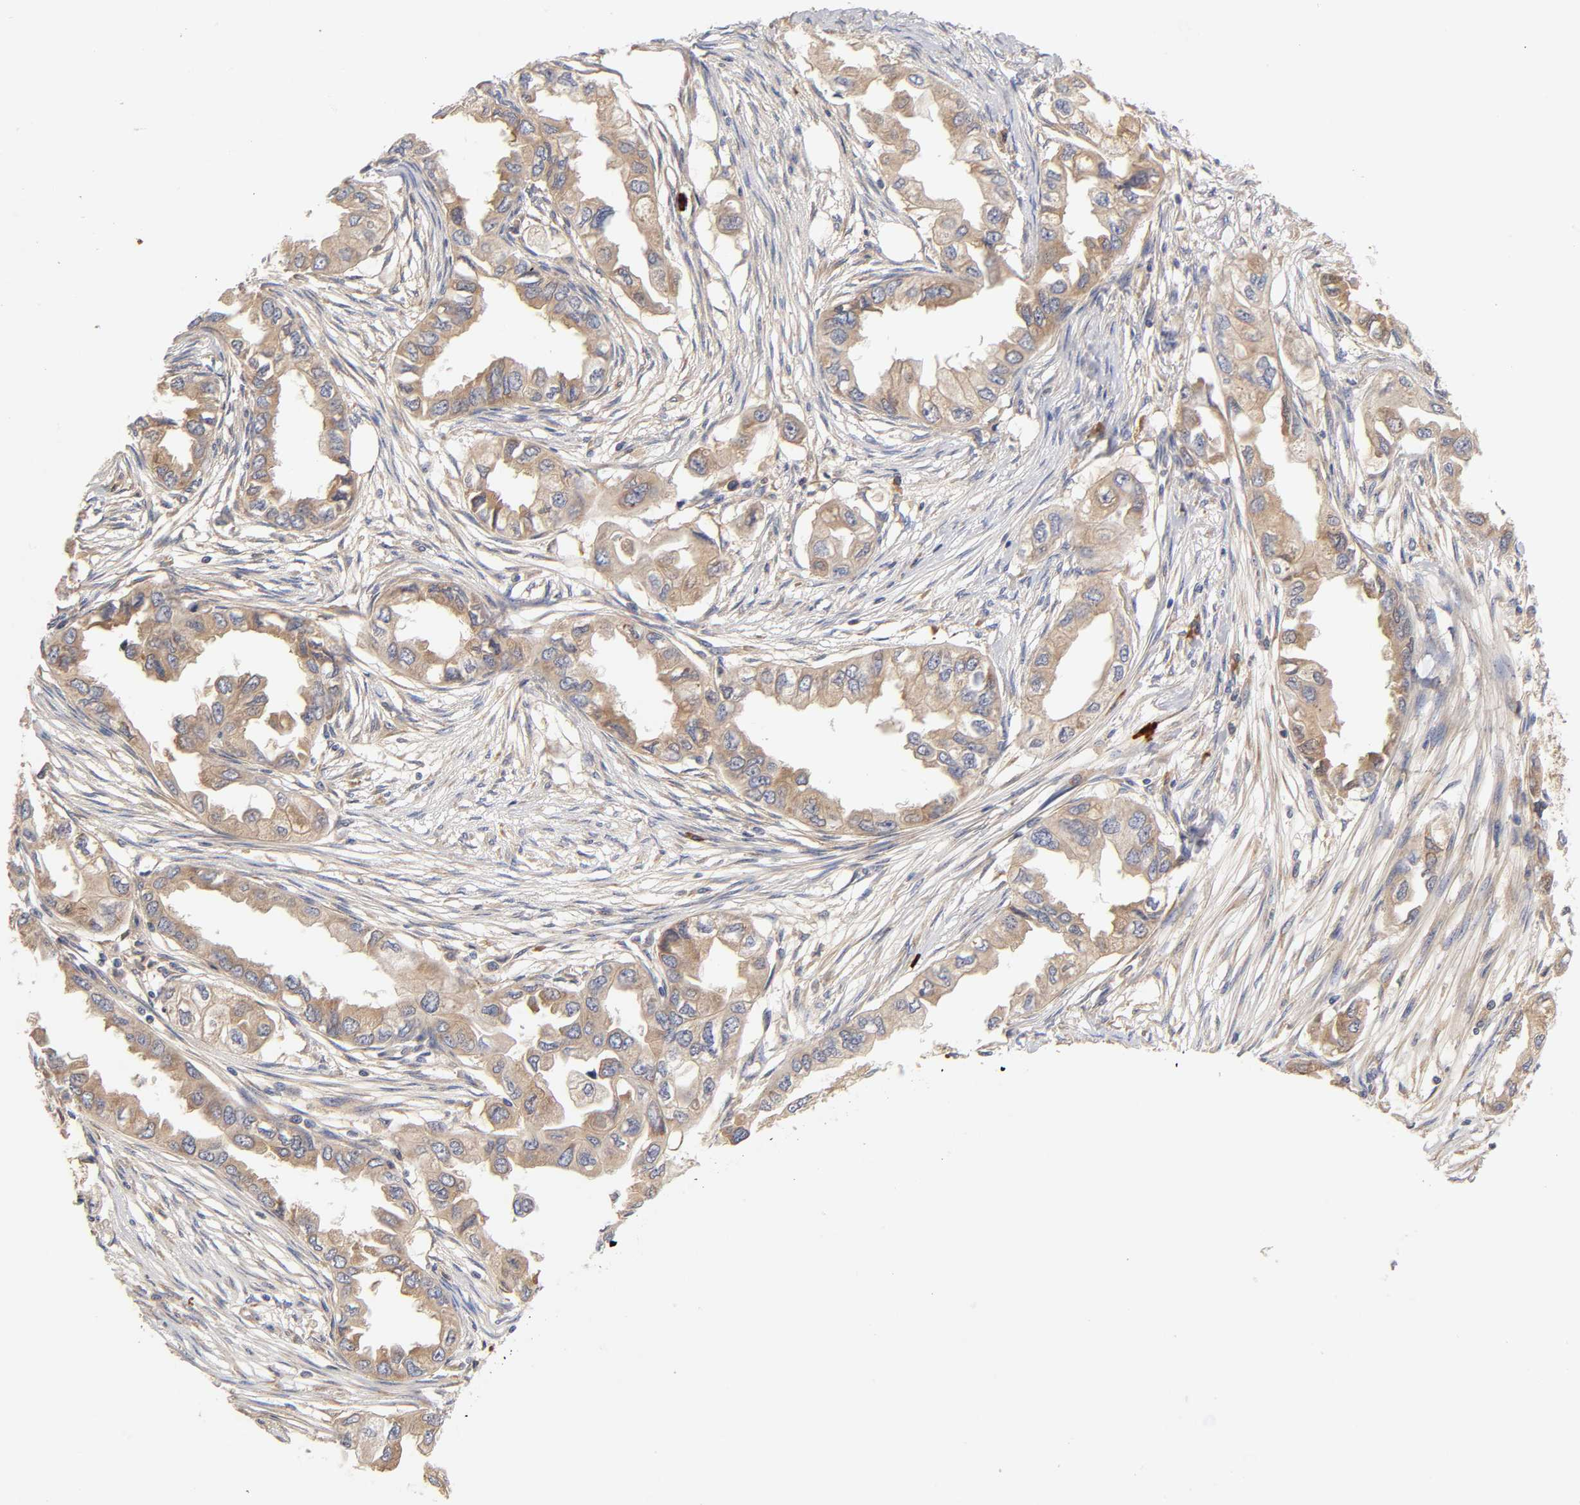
{"staining": {"intensity": "moderate", "quantity": ">75%", "location": "cytoplasmic/membranous"}, "tissue": "endometrial cancer", "cell_type": "Tumor cells", "image_type": "cancer", "snomed": [{"axis": "morphology", "description": "Adenocarcinoma, NOS"}, {"axis": "topography", "description": "Endometrium"}], "caption": "Immunohistochemical staining of human adenocarcinoma (endometrial) exhibits medium levels of moderate cytoplasmic/membranous protein staining in approximately >75% of tumor cells. (Stains: DAB in brown, nuclei in blue, Microscopy: brightfield microscopy at high magnification).", "gene": "RPS29", "patient": {"sex": "female", "age": 67}}